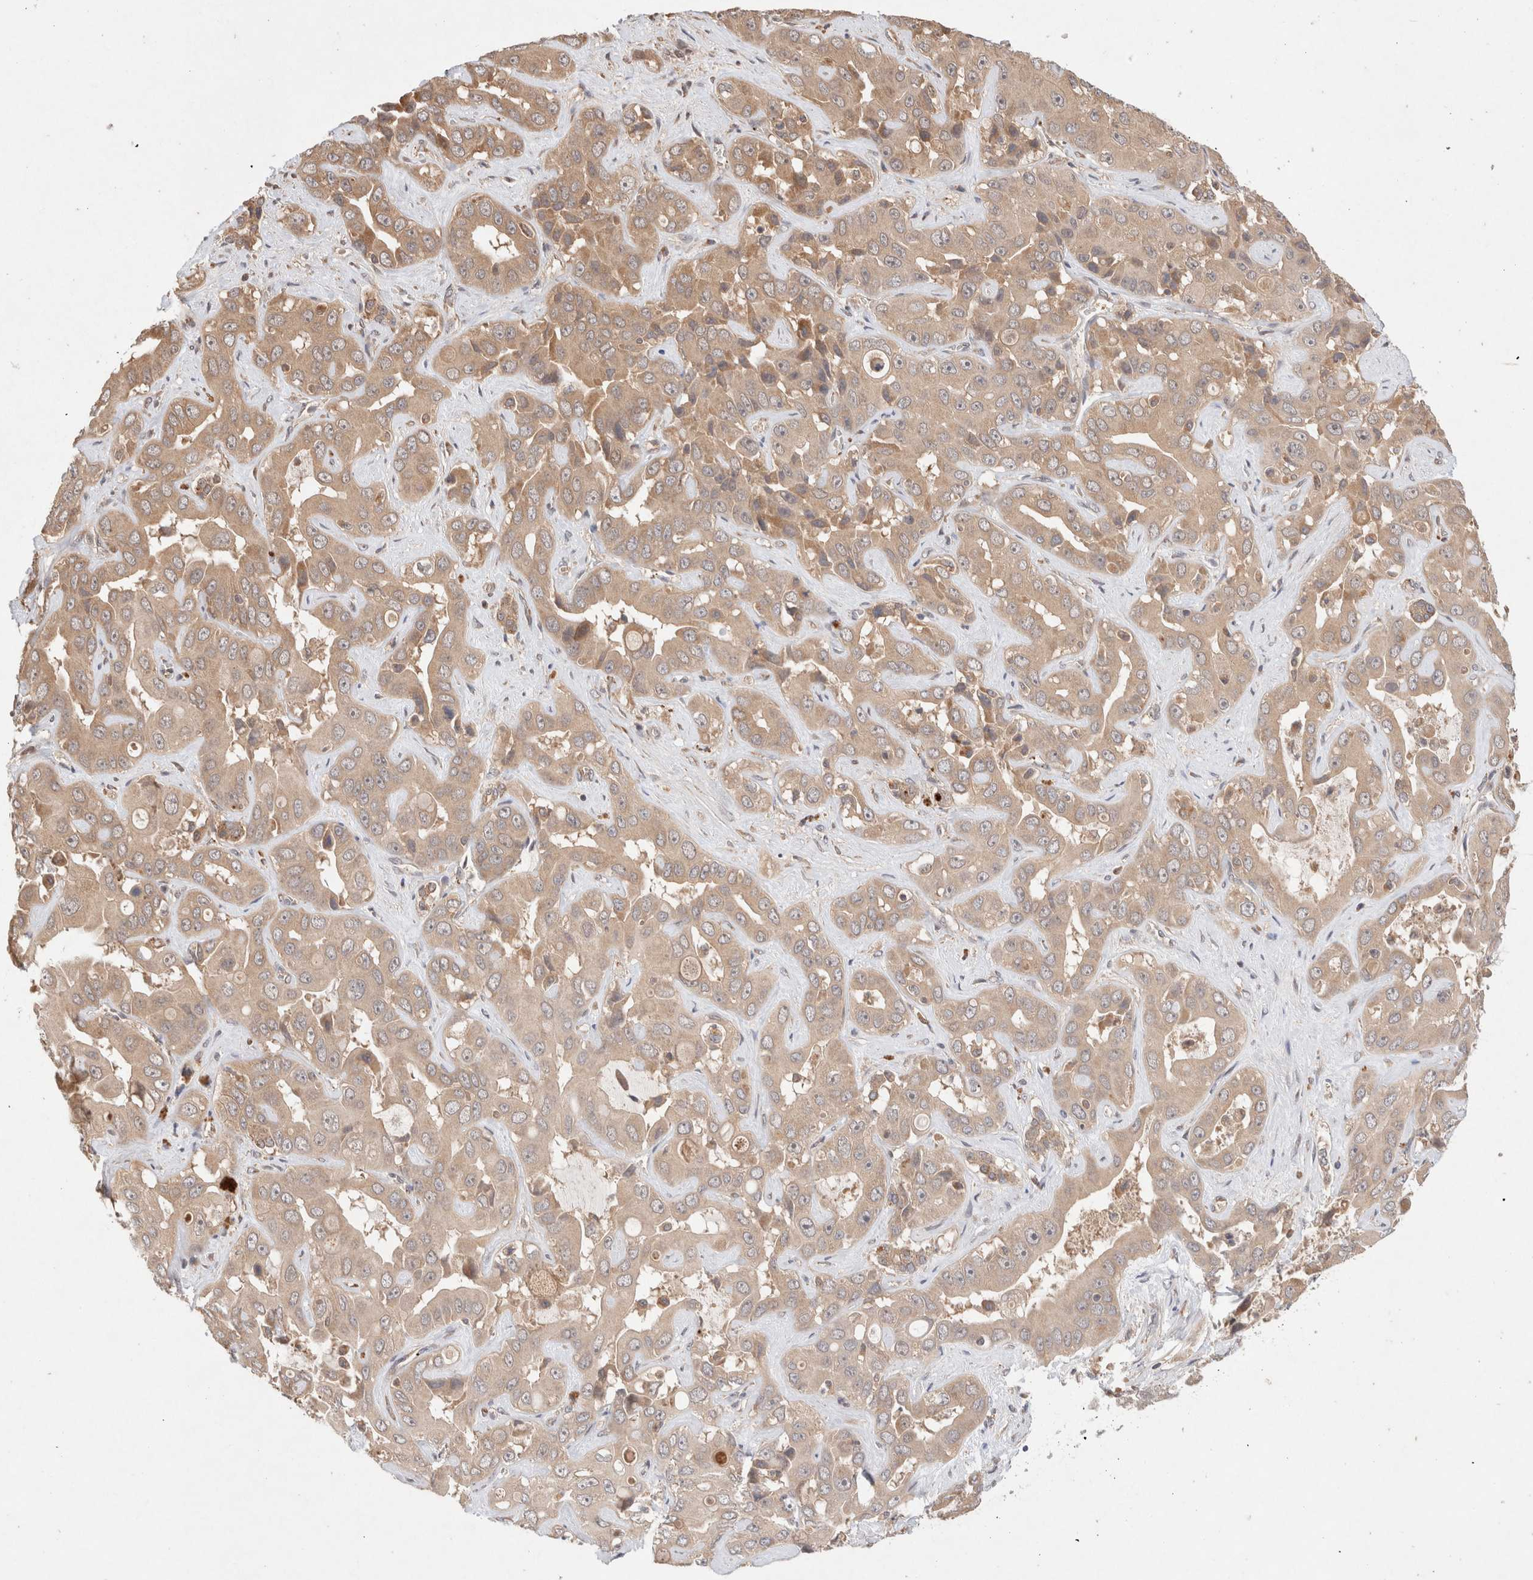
{"staining": {"intensity": "weak", "quantity": ">75%", "location": "cytoplasmic/membranous"}, "tissue": "liver cancer", "cell_type": "Tumor cells", "image_type": "cancer", "snomed": [{"axis": "morphology", "description": "Cholangiocarcinoma"}, {"axis": "topography", "description": "Liver"}], "caption": "IHC (DAB (3,3'-diaminobenzidine)) staining of liver cholangiocarcinoma demonstrates weak cytoplasmic/membranous protein expression in about >75% of tumor cells.", "gene": "KLHL20", "patient": {"sex": "female", "age": 52}}